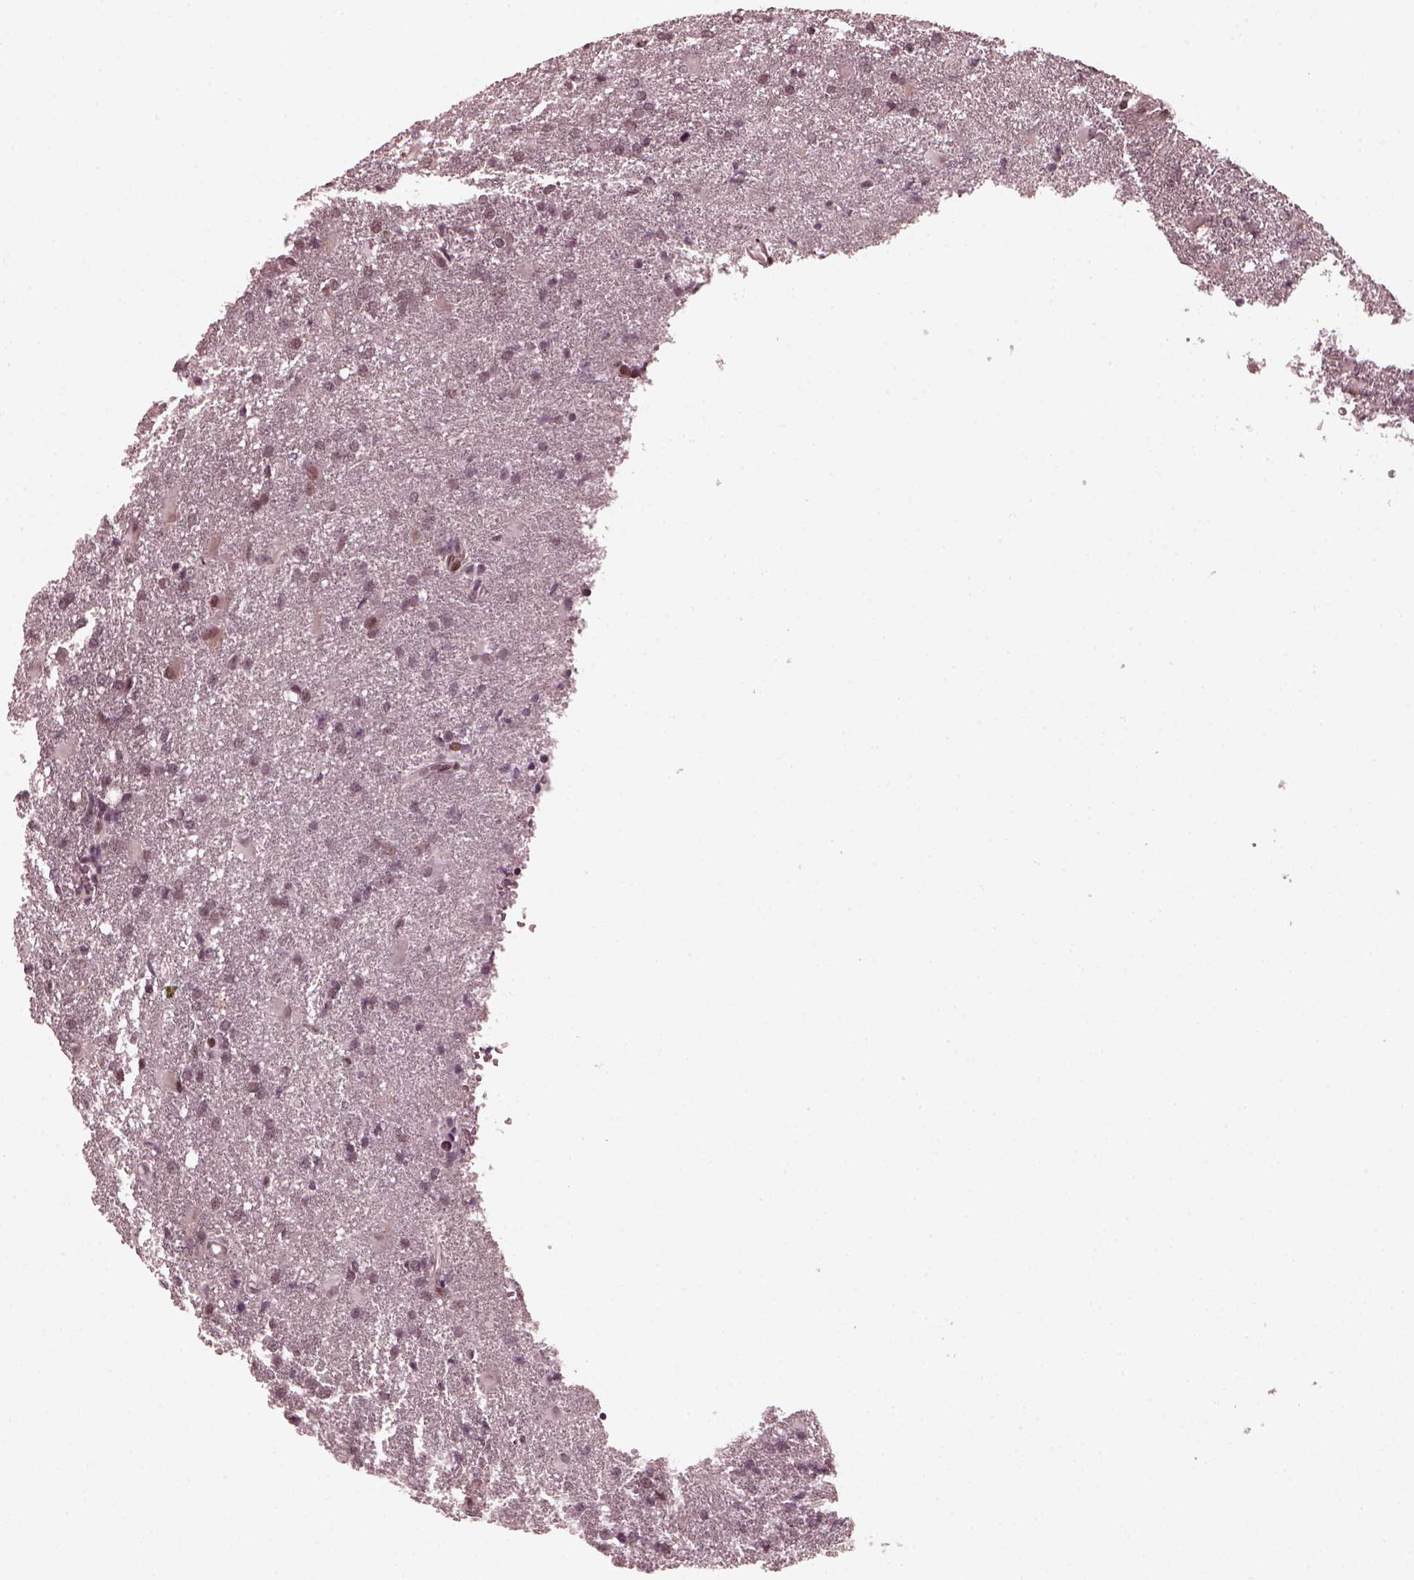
{"staining": {"intensity": "negative", "quantity": "none", "location": "none"}, "tissue": "glioma", "cell_type": "Tumor cells", "image_type": "cancer", "snomed": [{"axis": "morphology", "description": "Glioma, malignant, High grade"}, {"axis": "topography", "description": "Brain"}], "caption": "This is an immunohistochemistry micrograph of malignant glioma (high-grade). There is no expression in tumor cells.", "gene": "TRIB3", "patient": {"sex": "male", "age": 68}}